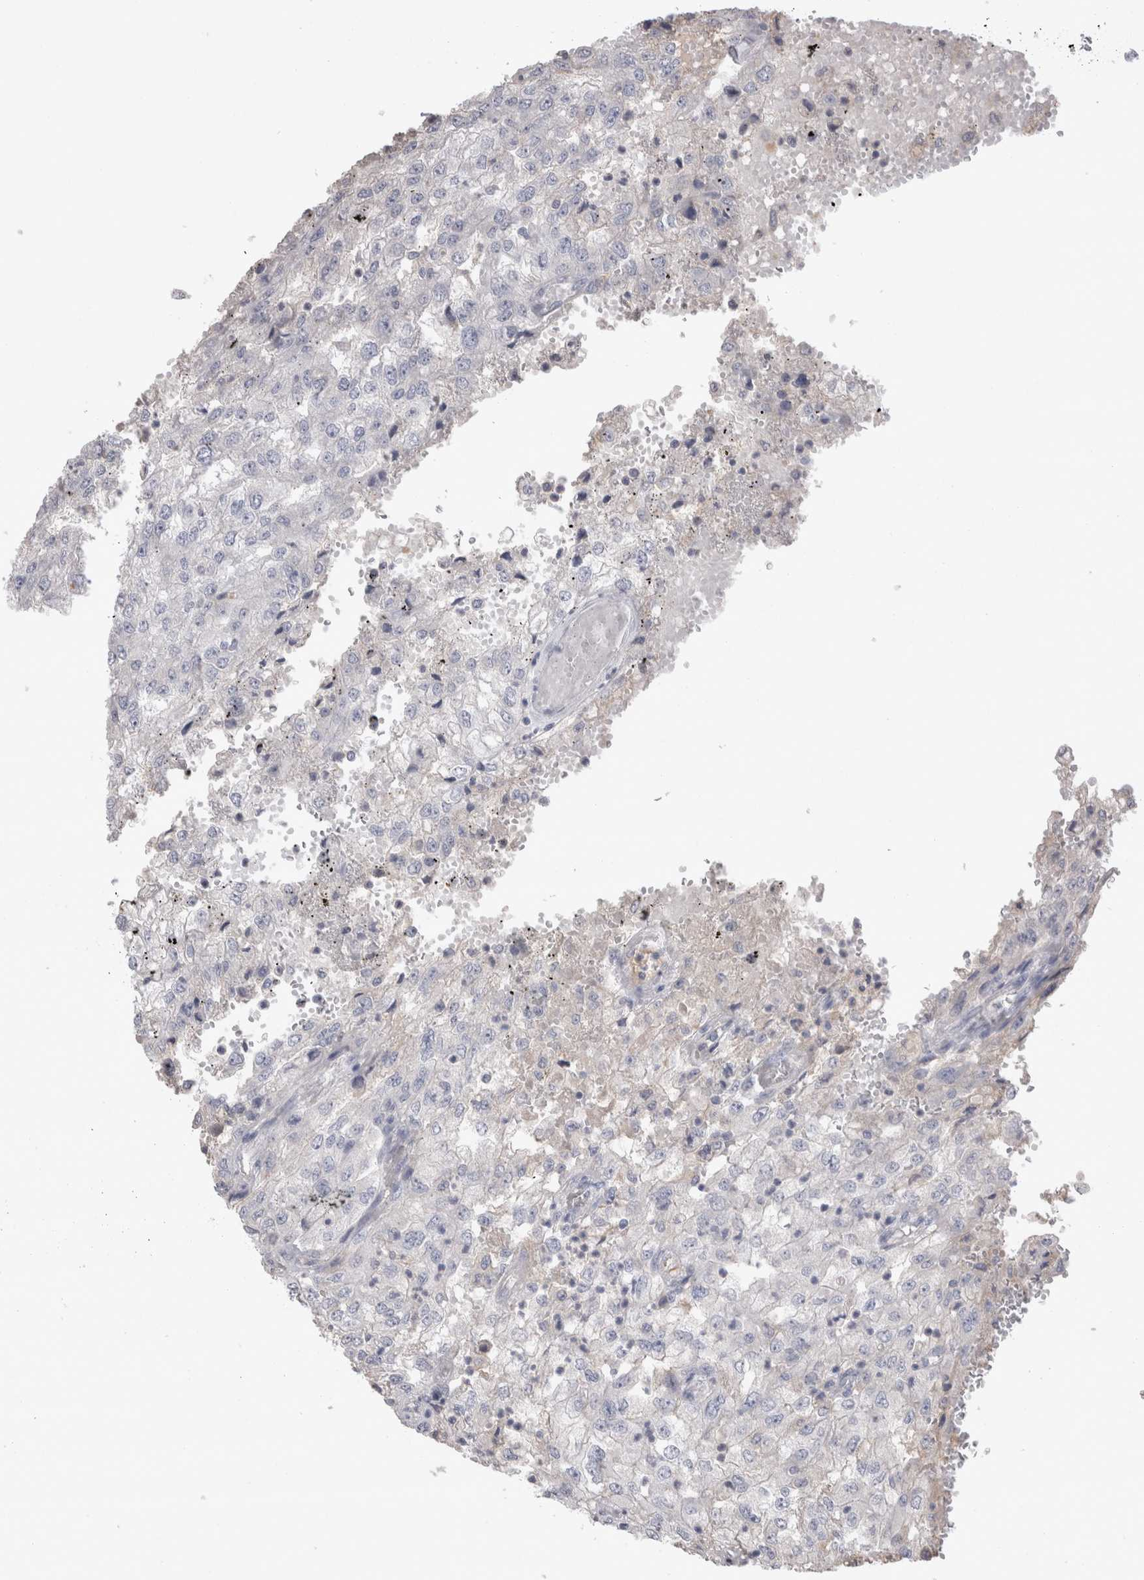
{"staining": {"intensity": "negative", "quantity": "none", "location": "none"}, "tissue": "renal cancer", "cell_type": "Tumor cells", "image_type": "cancer", "snomed": [{"axis": "morphology", "description": "Adenocarcinoma, NOS"}, {"axis": "topography", "description": "Kidney"}], "caption": "Image shows no significant protein positivity in tumor cells of renal cancer.", "gene": "REG1A", "patient": {"sex": "female", "age": 54}}